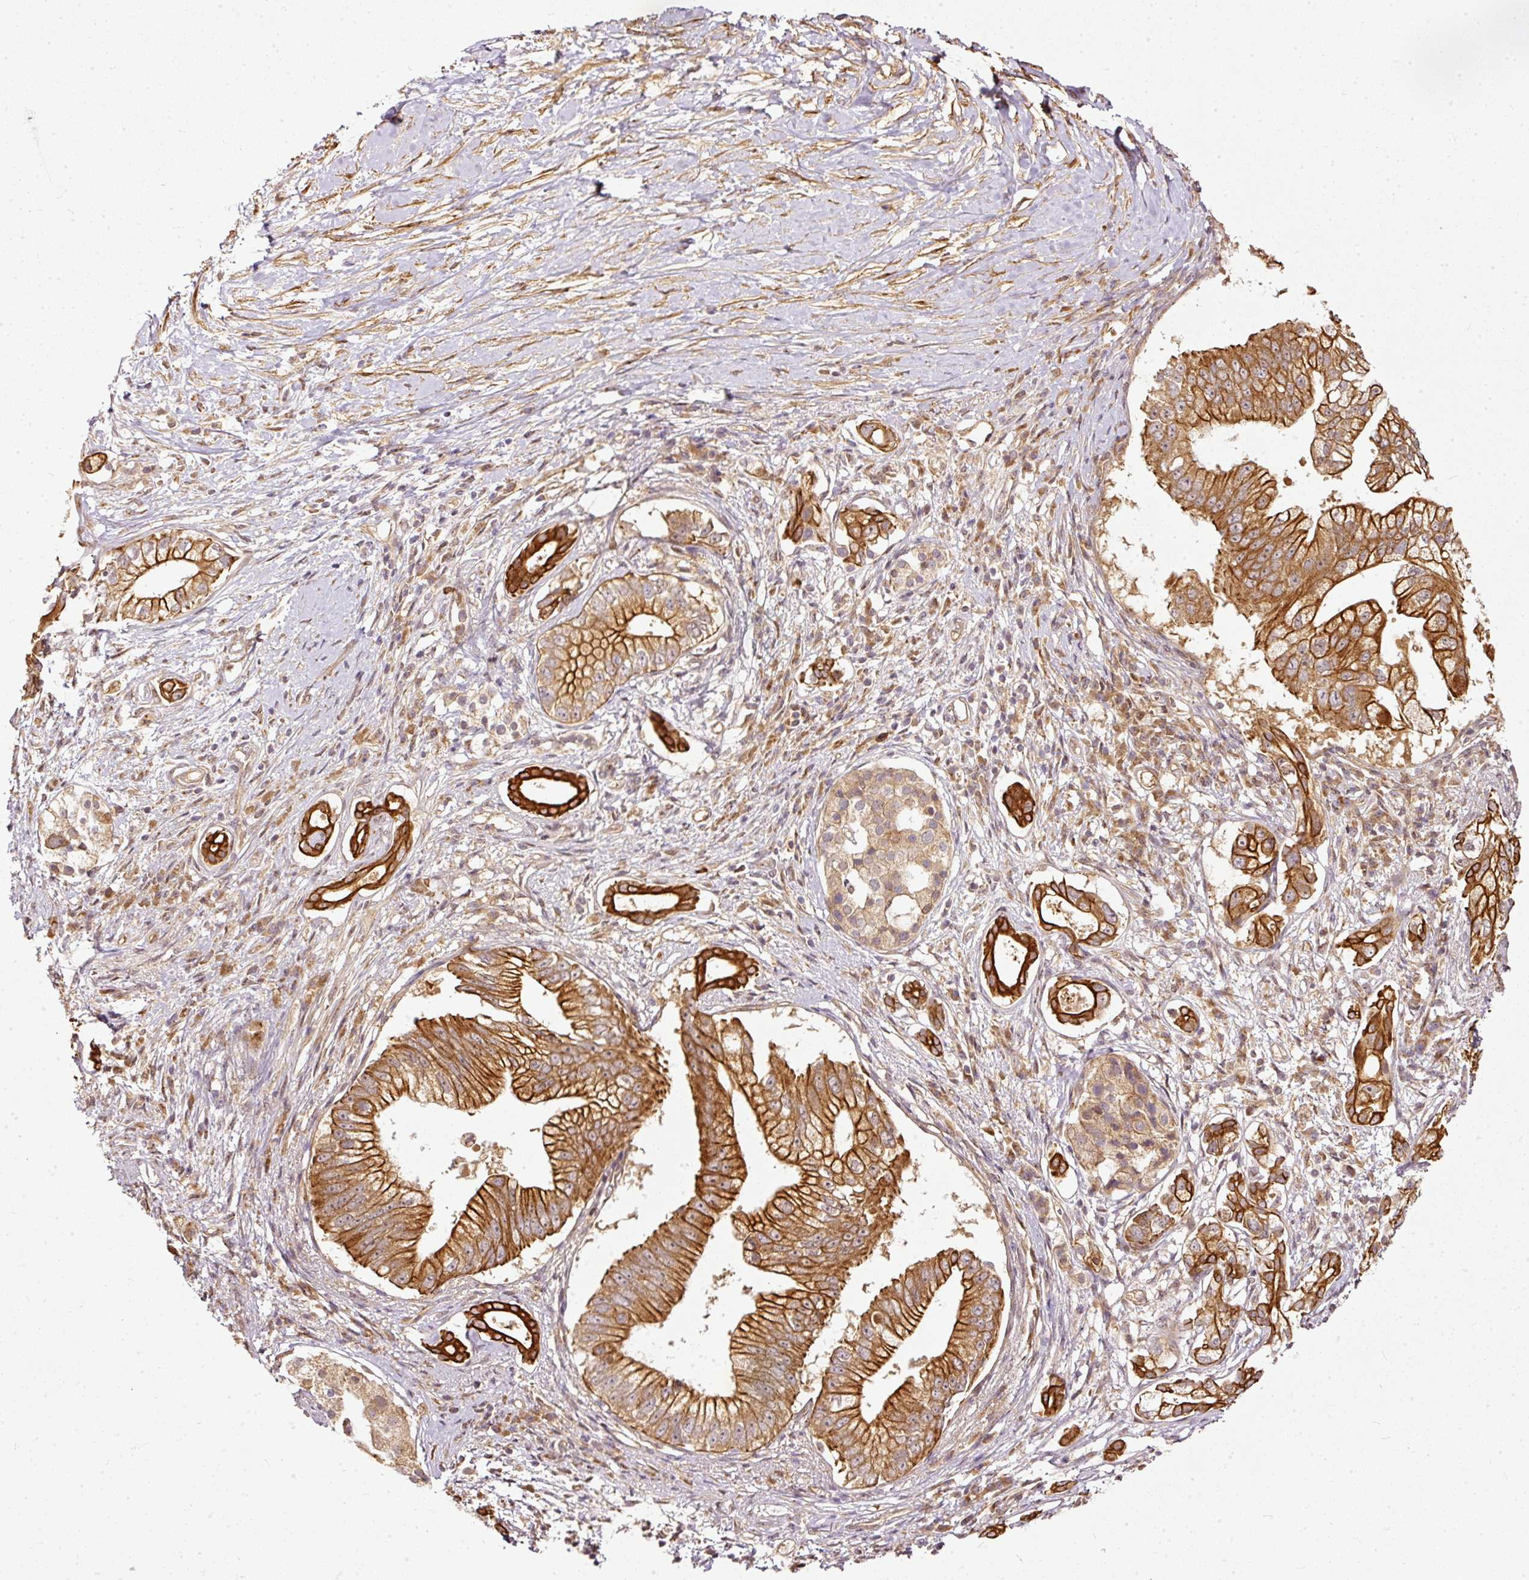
{"staining": {"intensity": "strong", "quantity": ">75%", "location": "cytoplasmic/membranous"}, "tissue": "pancreatic cancer", "cell_type": "Tumor cells", "image_type": "cancer", "snomed": [{"axis": "morphology", "description": "Adenocarcinoma, NOS"}, {"axis": "topography", "description": "Pancreas"}], "caption": "Adenocarcinoma (pancreatic) tissue shows strong cytoplasmic/membranous positivity in about >75% of tumor cells", "gene": "MIF4GD", "patient": {"sex": "male", "age": 70}}